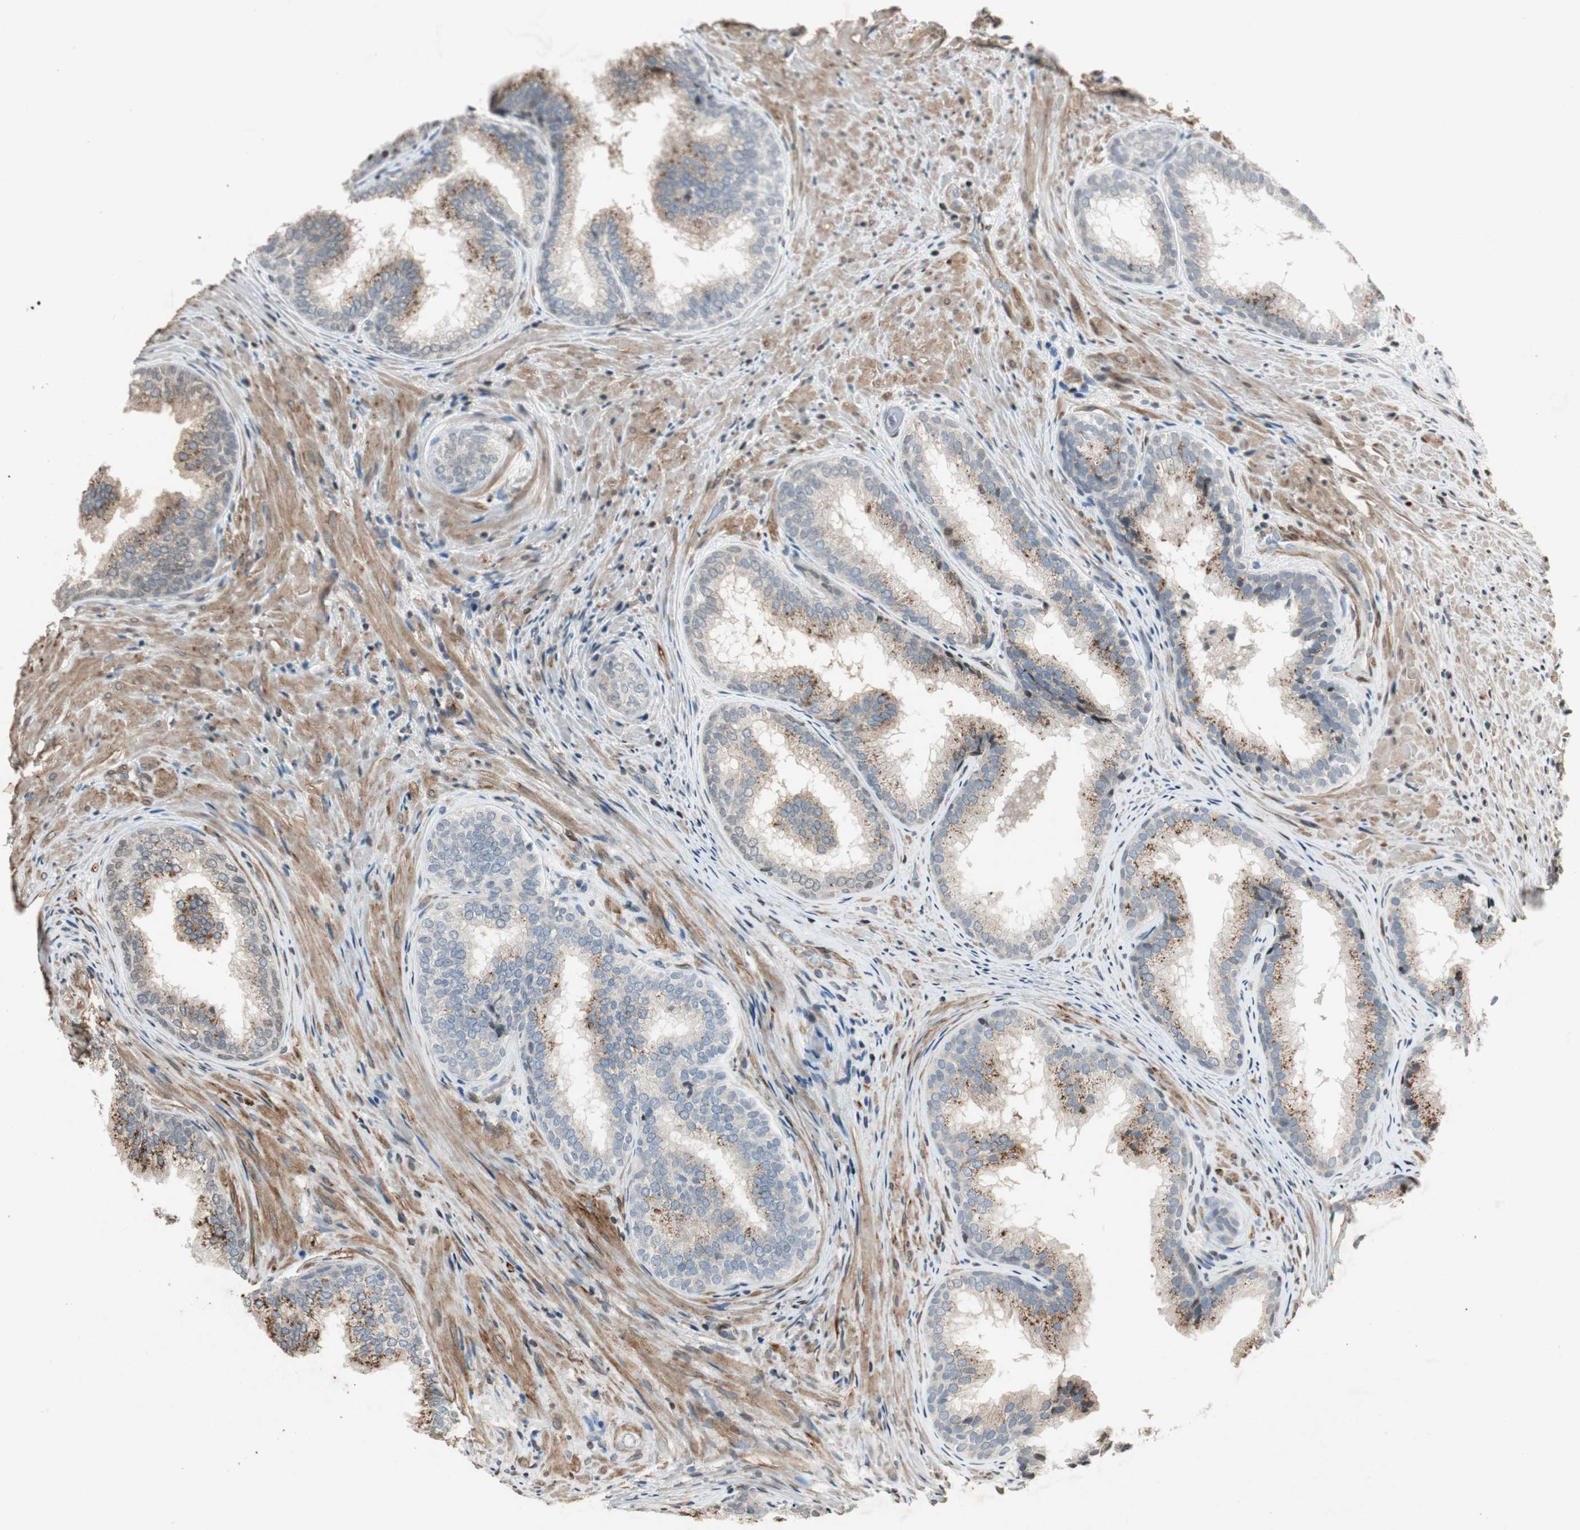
{"staining": {"intensity": "moderate", "quantity": "25%-75%", "location": "cytoplasmic/membranous"}, "tissue": "prostate", "cell_type": "Glandular cells", "image_type": "normal", "snomed": [{"axis": "morphology", "description": "Normal tissue, NOS"}, {"axis": "topography", "description": "Prostate"}], "caption": "Normal prostate reveals moderate cytoplasmic/membranous expression in about 25%-75% of glandular cells, visualized by immunohistochemistry.", "gene": "PRKG1", "patient": {"sex": "male", "age": 76}}